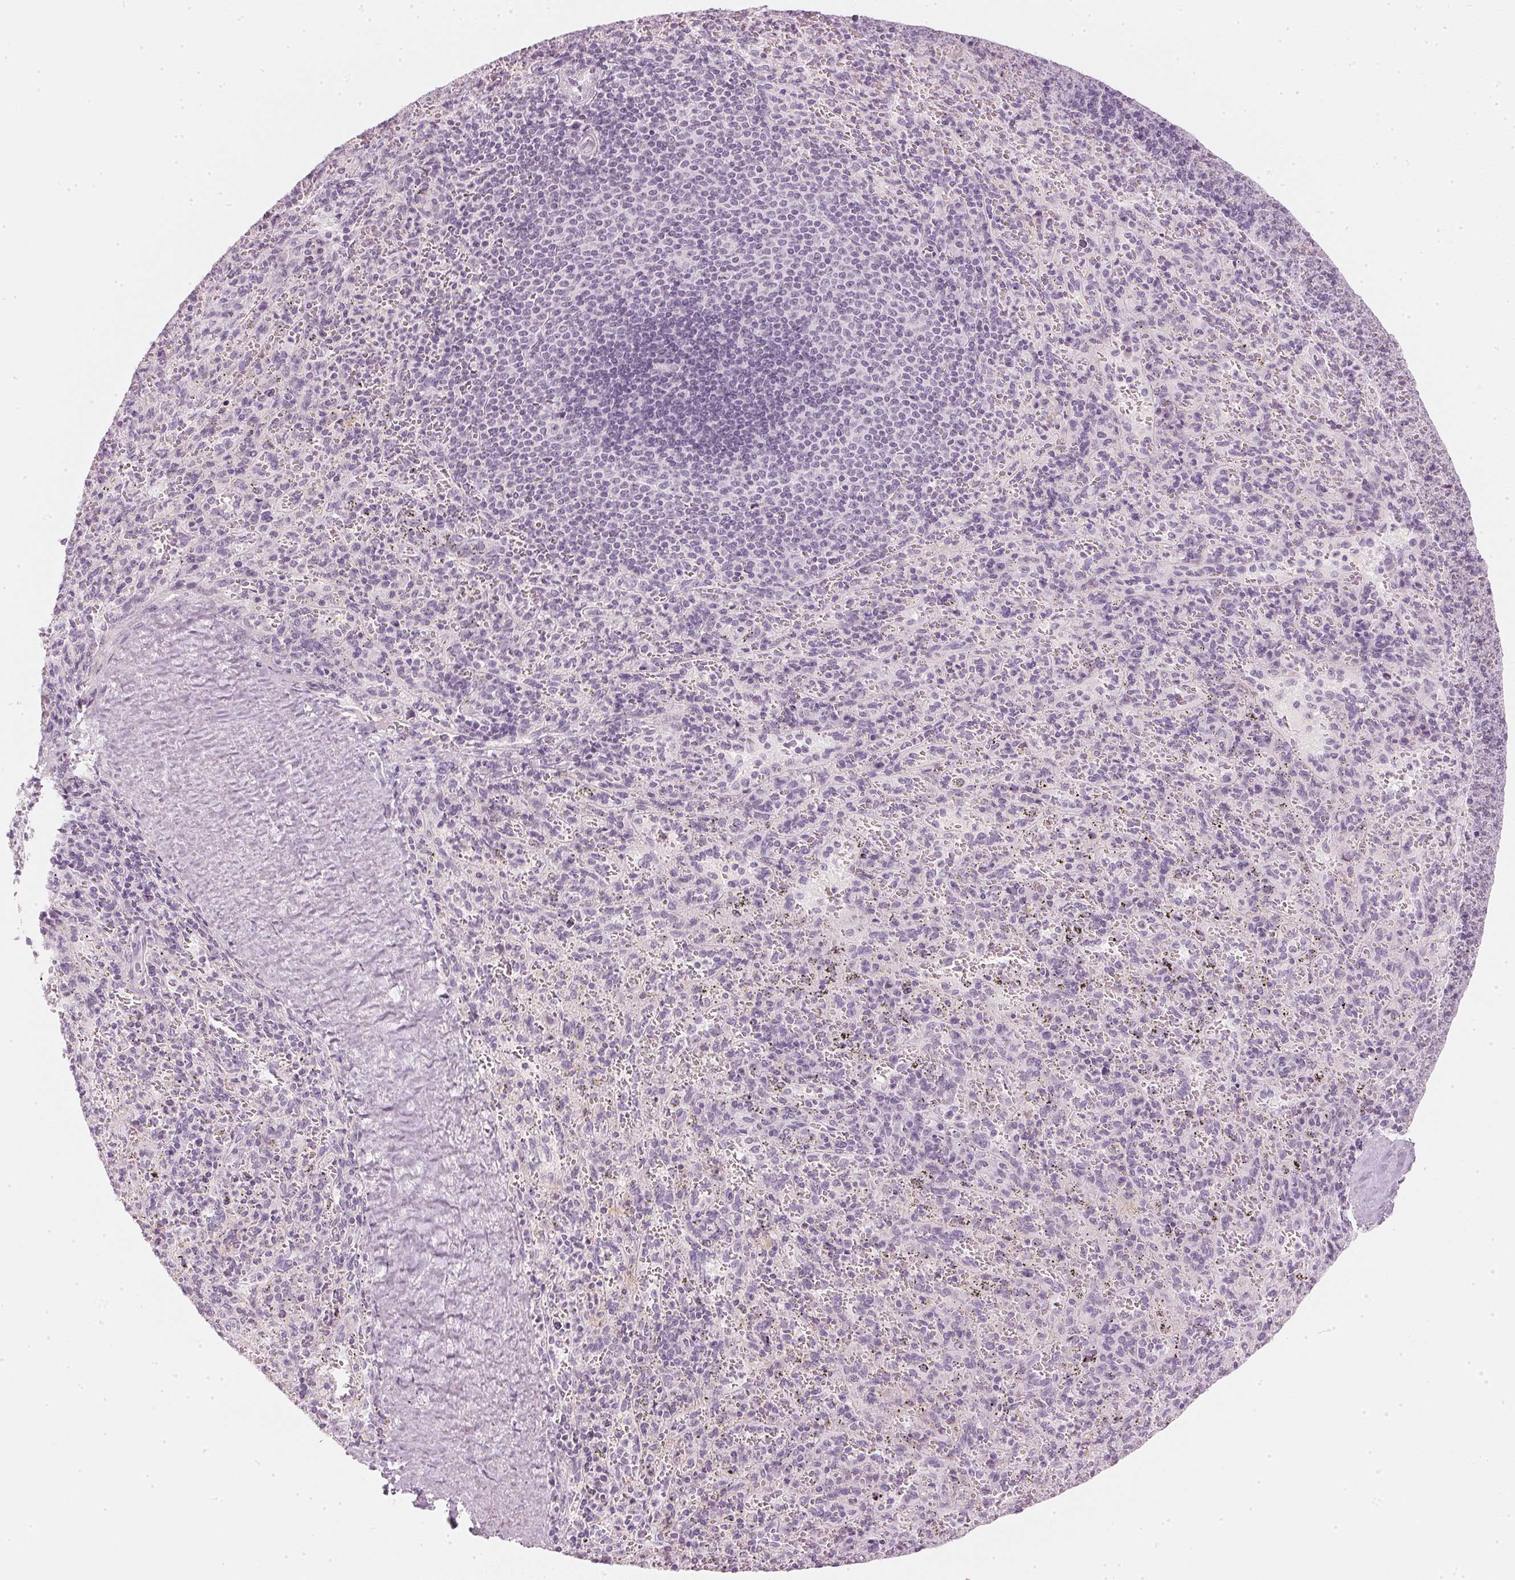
{"staining": {"intensity": "negative", "quantity": "none", "location": "none"}, "tissue": "spleen", "cell_type": "Cells in red pulp", "image_type": "normal", "snomed": [{"axis": "morphology", "description": "Normal tissue, NOS"}, {"axis": "topography", "description": "Spleen"}], "caption": "This micrograph is of normal spleen stained with IHC to label a protein in brown with the nuclei are counter-stained blue. There is no staining in cells in red pulp.", "gene": "CHST4", "patient": {"sex": "male", "age": 57}}